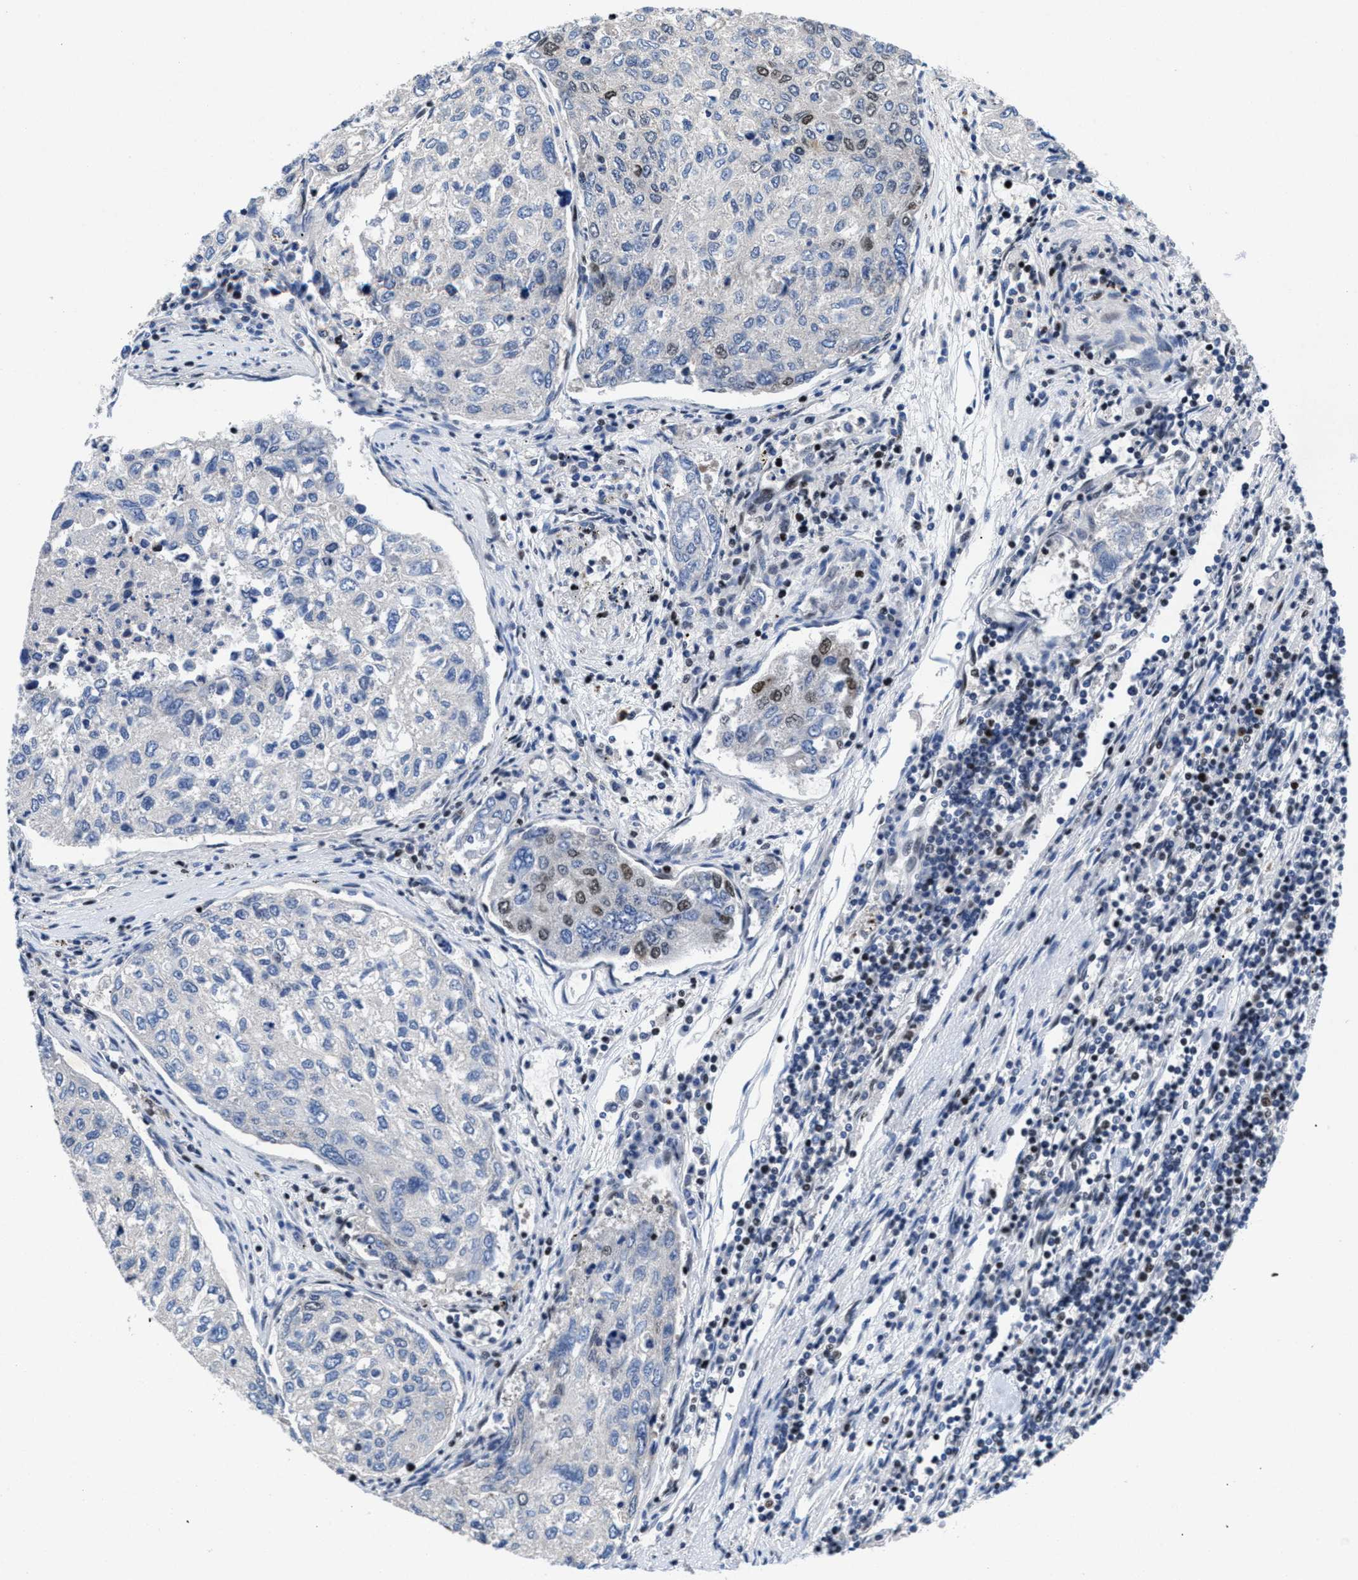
{"staining": {"intensity": "weak", "quantity": "<25%", "location": "nuclear"}, "tissue": "urothelial cancer", "cell_type": "Tumor cells", "image_type": "cancer", "snomed": [{"axis": "morphology", "description": "Urothelial carcinoma, High grade"}, {"axis": "topography", "description": "Lymph node"}, {"axis": "topography", "description": "Urinary bladder"}], "caption": "This is a photomicrograph of IHC staining of urothelial cancer, which shows no expression in tumor cells.", "gene": "WDR81", "patient": {"sex": "male", "age": 51}}